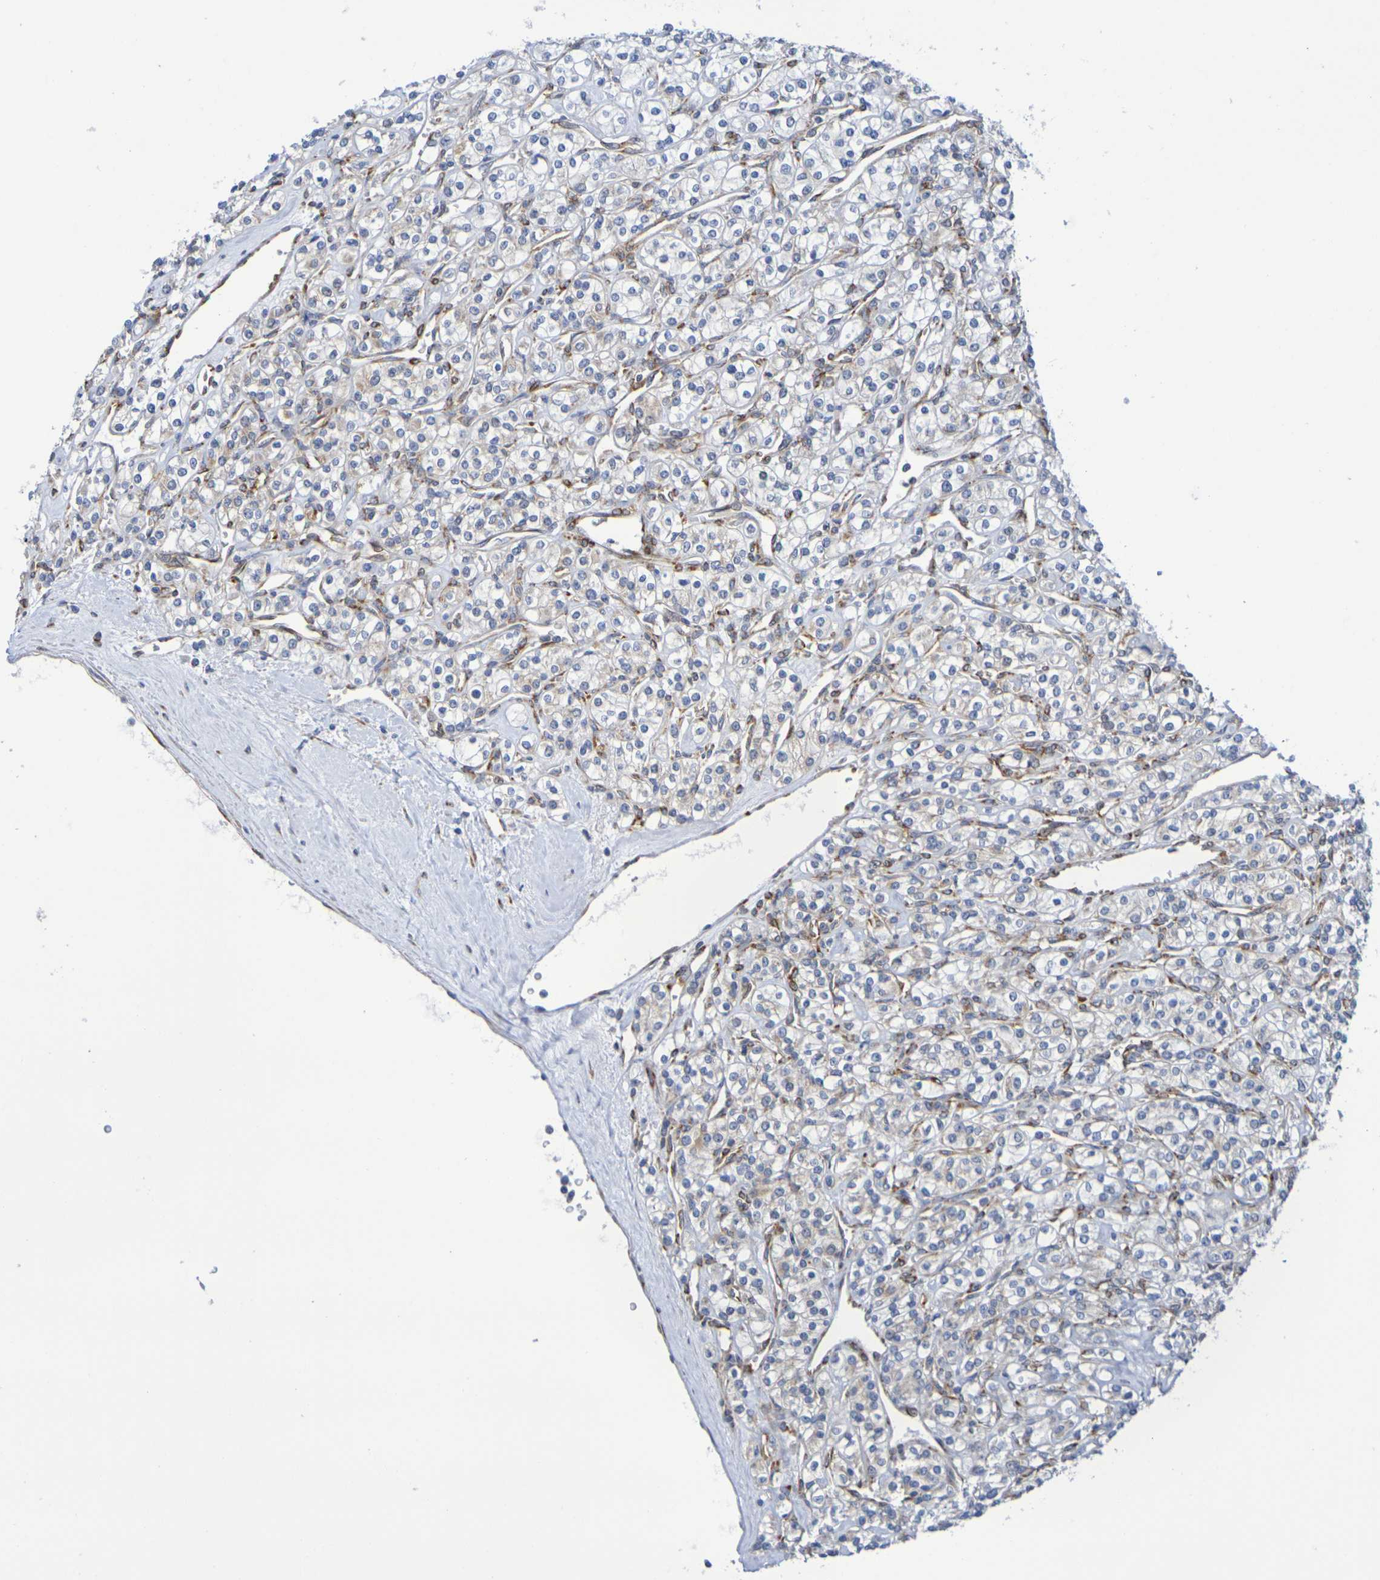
{"staining": {"intensity": "weak", "quantity": "25%-75%", "location": "cytoplasmic/membranous"}, "tissue": "renal cancer", "cell_type": "Tumor cells", "image_type": "cancer", "snomed": [{"axis": "morphology", "description": "Adenocarcinoma, NOS"}, {"axis": "topography", "description": "Kidney"}], "caption": "IHC staining of renal cancer, which displays low levels of weak cytoplasmic/membranous staining in approximately 25%-75% of tumor cells indicating weak cytoplasmic/membranous protein staining. The staining was performed using DAB (brown) for protein detection and nuclei were counterstained in hematoxylin (blue).", "gene": "TMCC3", "patient": {"sex": "male", "age": 77}}